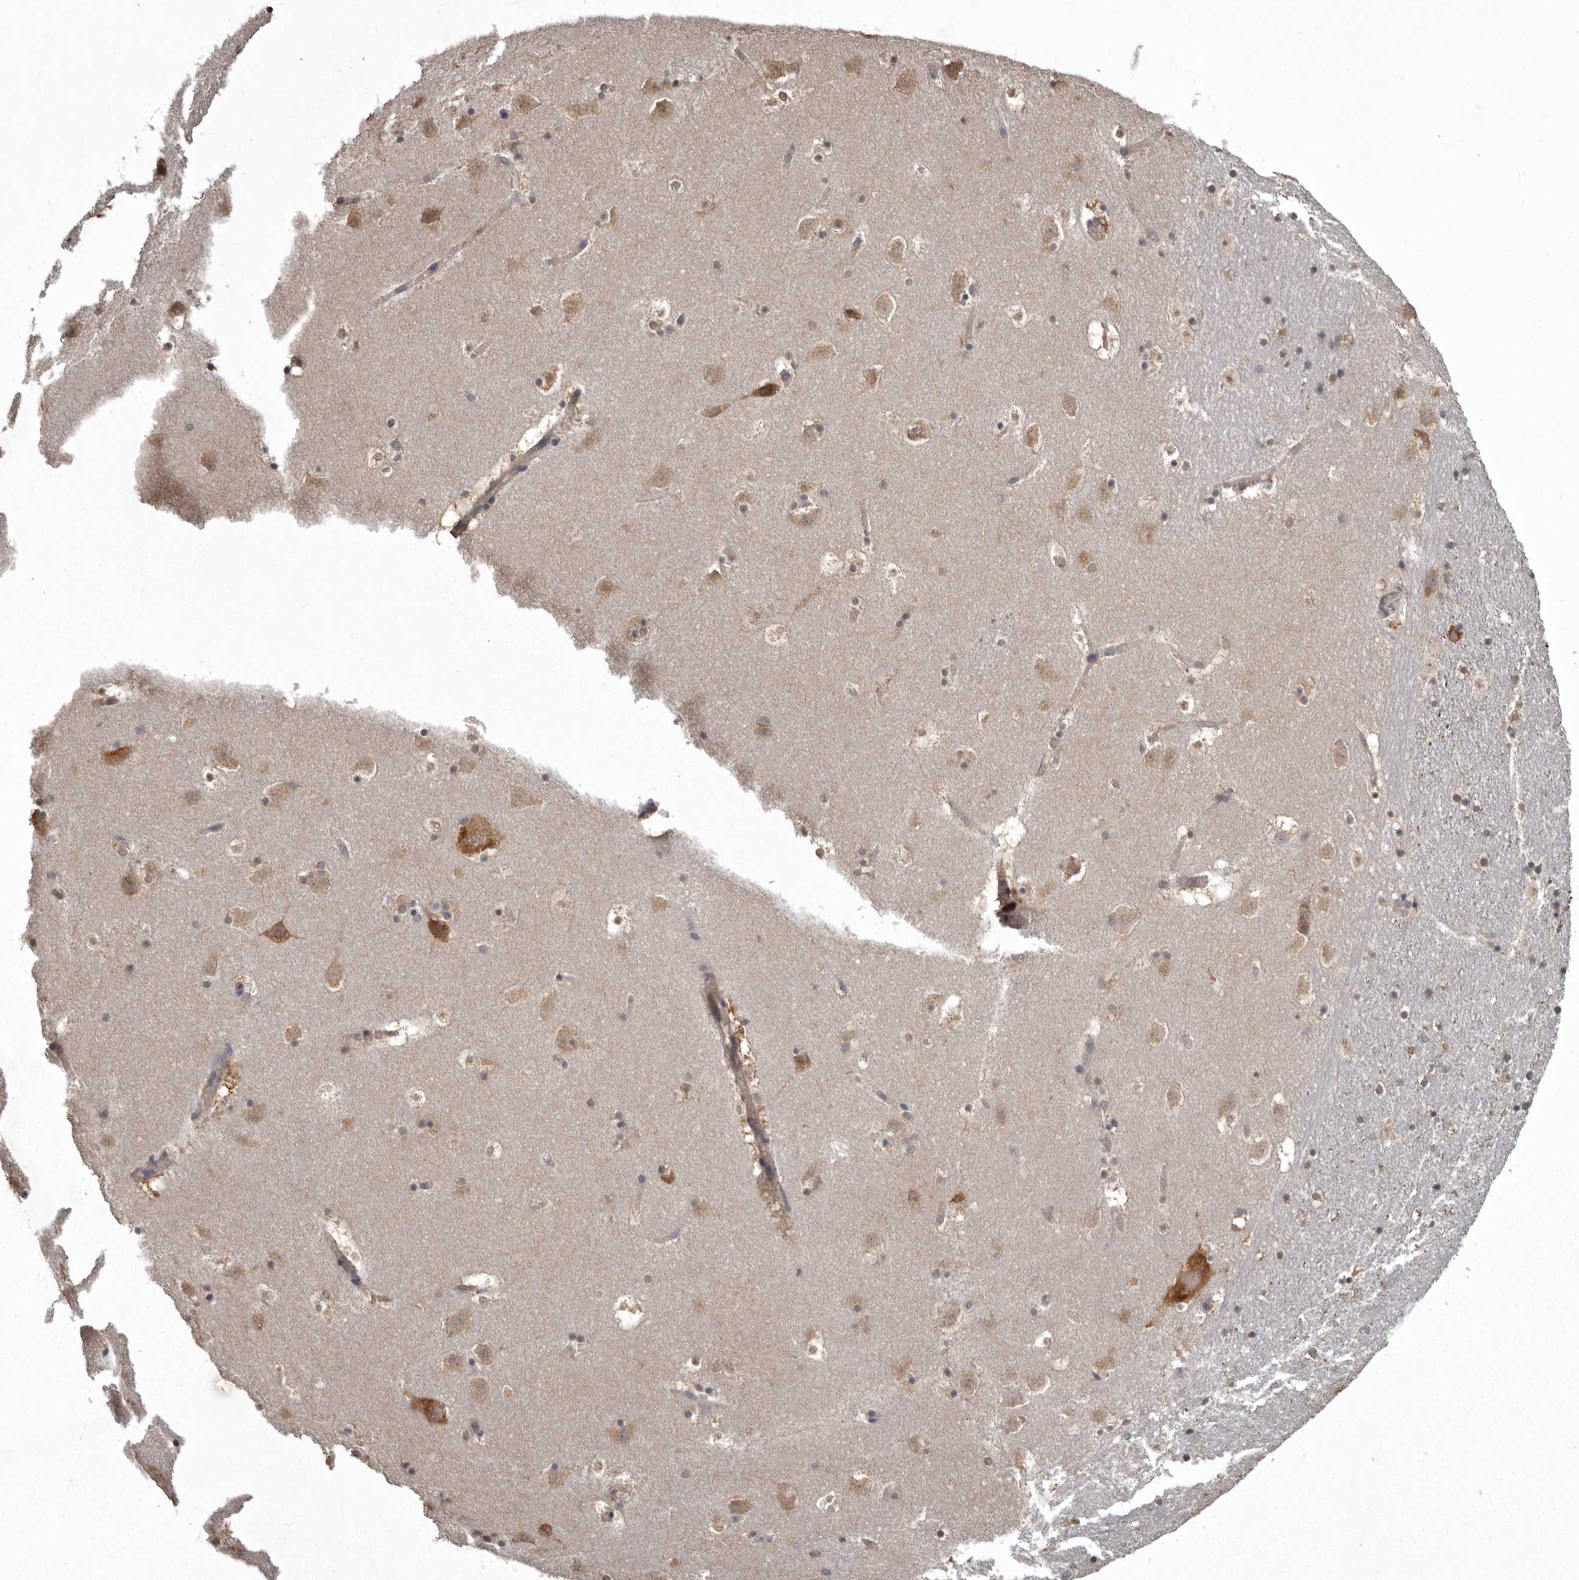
{"staining": {"intensity": "weak", "quantity": "25%-75%", "location": "cytoplasmic/membranous"}, "tissue": "caudate", "cell_type": "Glial cells", "image_type": "normal", "snomed": [{"axis": "morphology", "description": "Normal tissue, NOS"}, {"axis": "topography", "description": "Lateral ventricle wall"}], "caption": "Weak cytoplasmic/membranous protein staining is seen in approximately 25%-75% of glial cells in caudate.", "gene": "DARS1", "patient": {"sex": "male", "age": 45}}